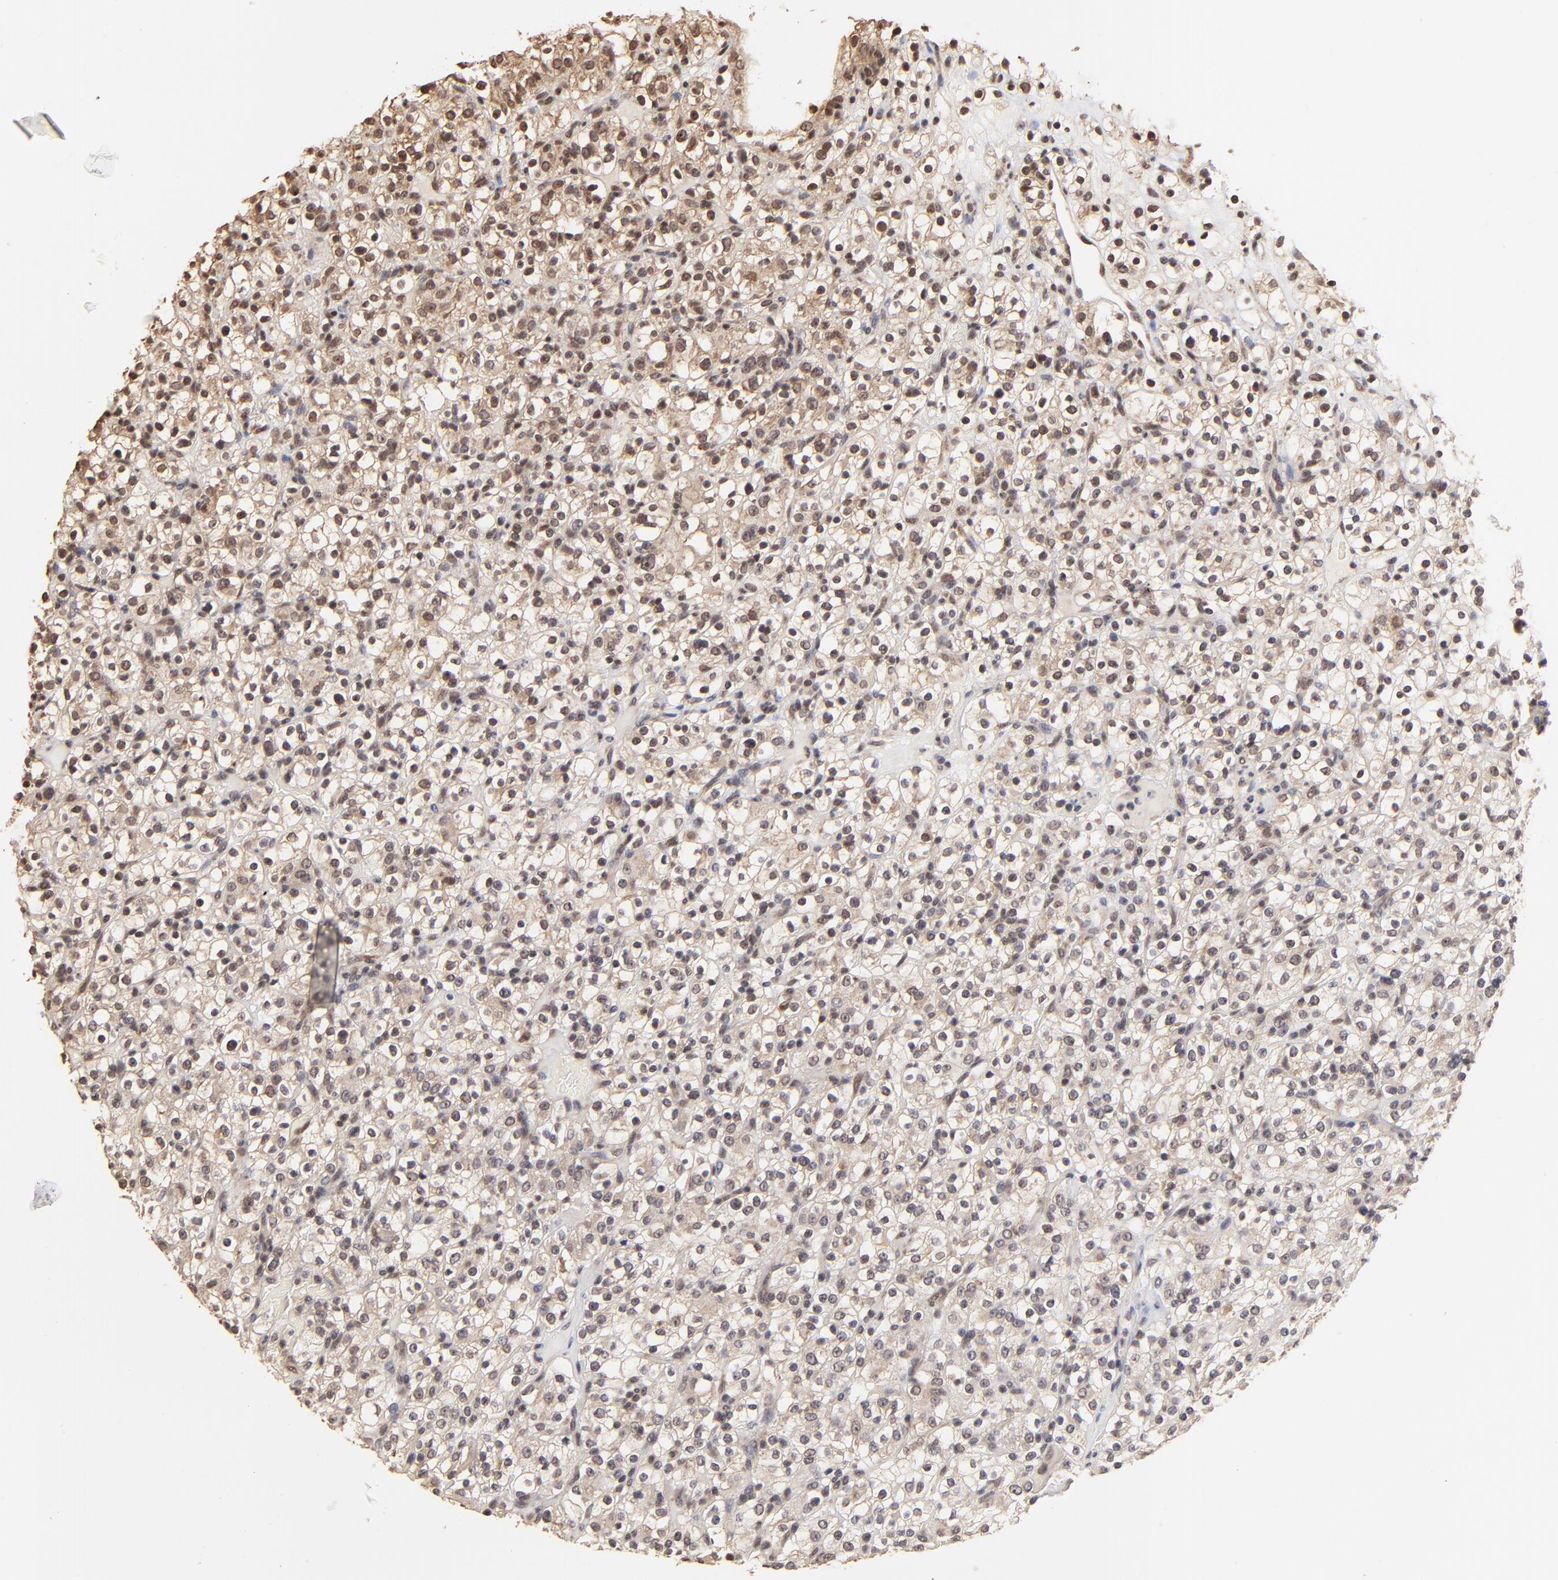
{"staining": {"intensity": "weak", "quantity": ">75%", "location": "cytoplasmic/membranous,nuclear"}, "tissue": "renal cancer", "cell_type": "Tumor cells", "image_type": "cancer", "snomed": [{"axis": "morphology", "description": "Normal tissue, NOS"}, {"axis": "morphology", "description": "Adenocarcinoma, NOS"}, {"axis": "topography", "description": "Kidney"}], "caption": "Renal cancer (adenocarcinoma) stained with a protein marker reveals weak staining in tumor cells.", "gene": "BRPF1", "patient": {"sex": "female", "age": 72}}